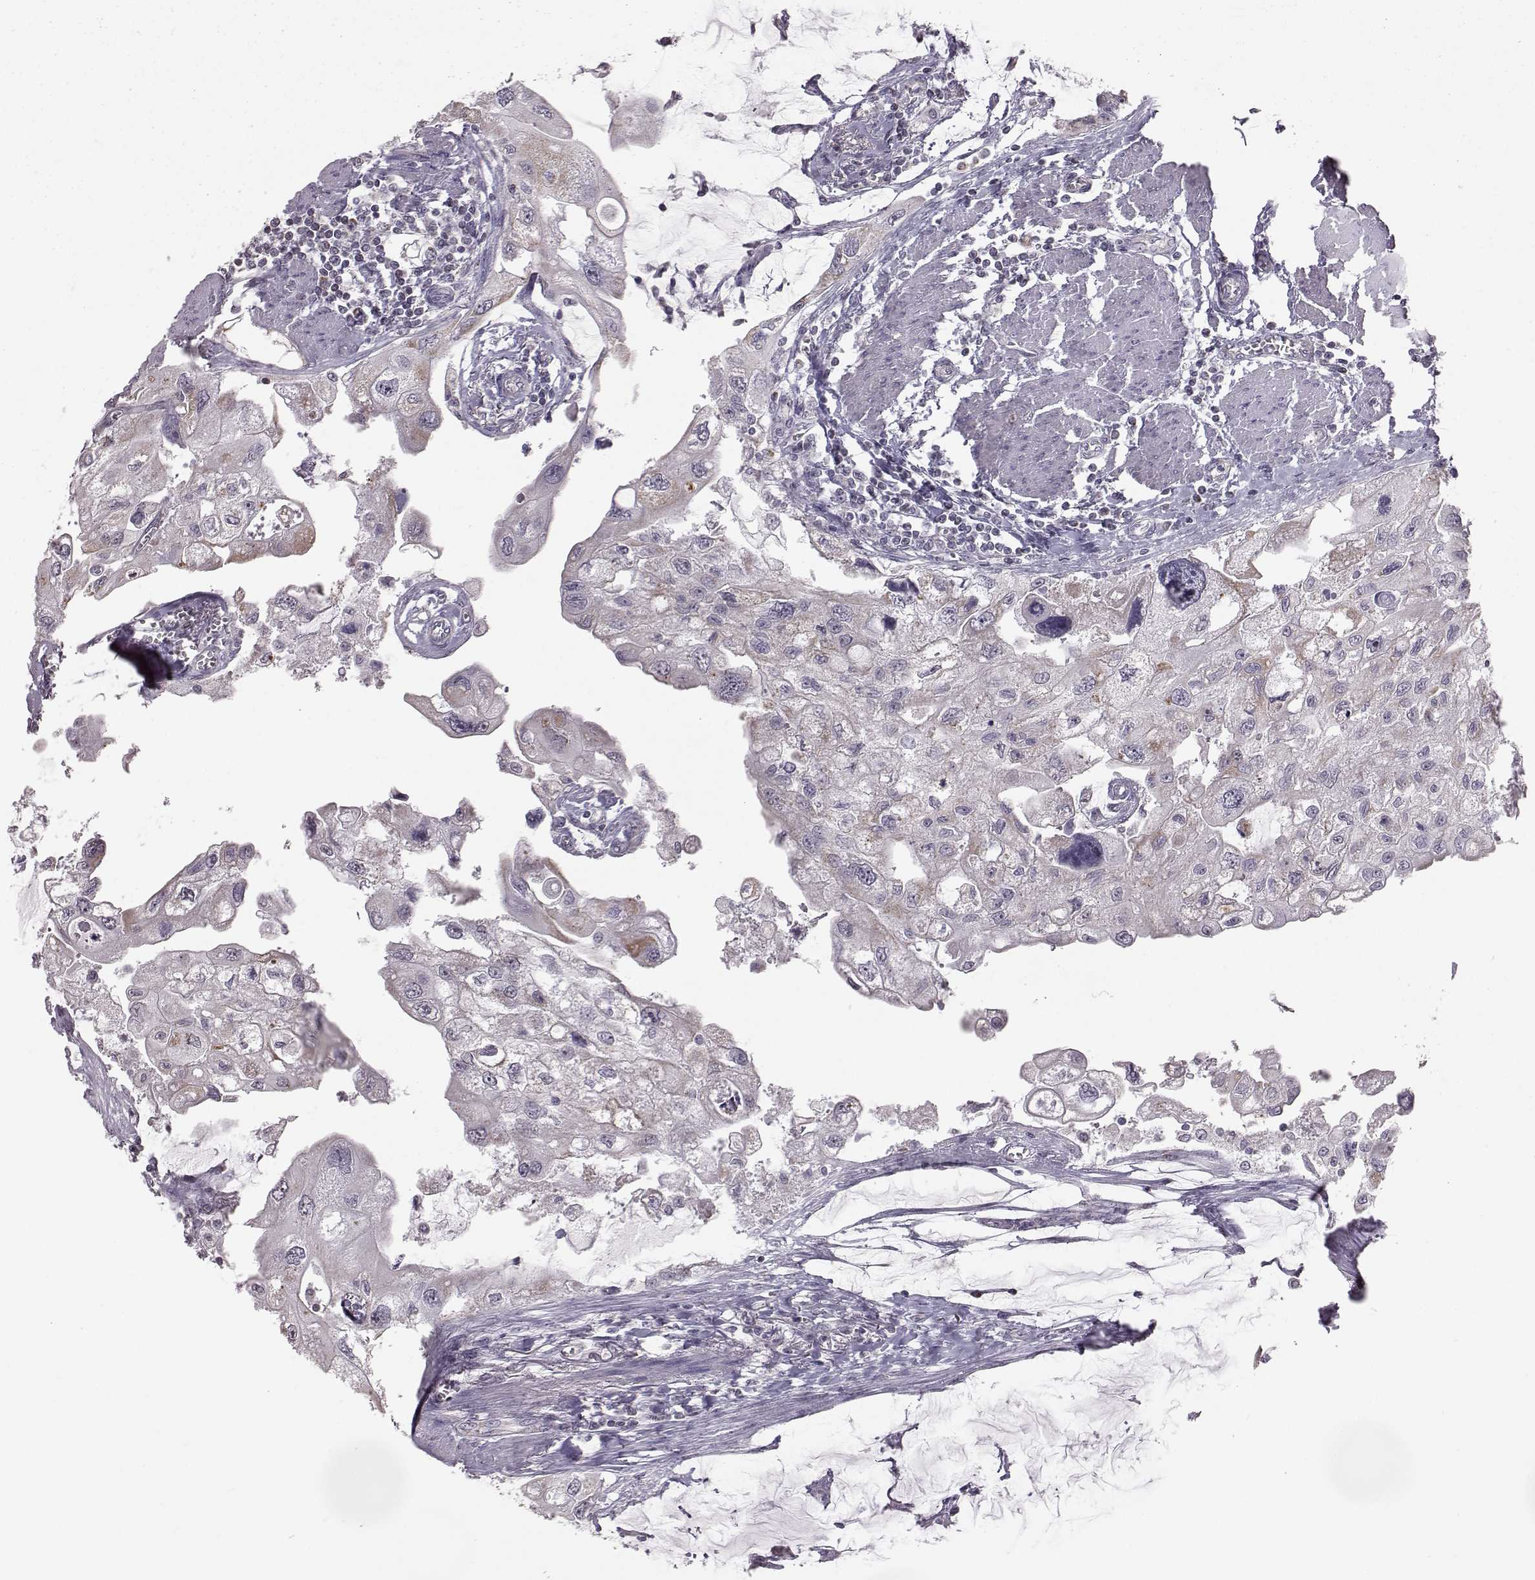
{"staining": {"intensity": "weak", "quantity": "<25%", "location": "cytoplasmic/membranous"}, "tissue": "urothelial cancer", "cell_type": "Tumor cells", "image_type": "cancer", "snomed": [{"axis": "morphology", "description": "Urothelial carcinoma, High grade"}, {"axis": "topography", "description": "Urinary bladder"}], "caption": "The immunohistochemistry (IHC) photomicrograph has no significant staining in tumor cells of urothelial cancer tissue. (DAB IHC, high magnification).", "gene": "ALDH3A1", "patient": {"sex": "male", "age": 59}}